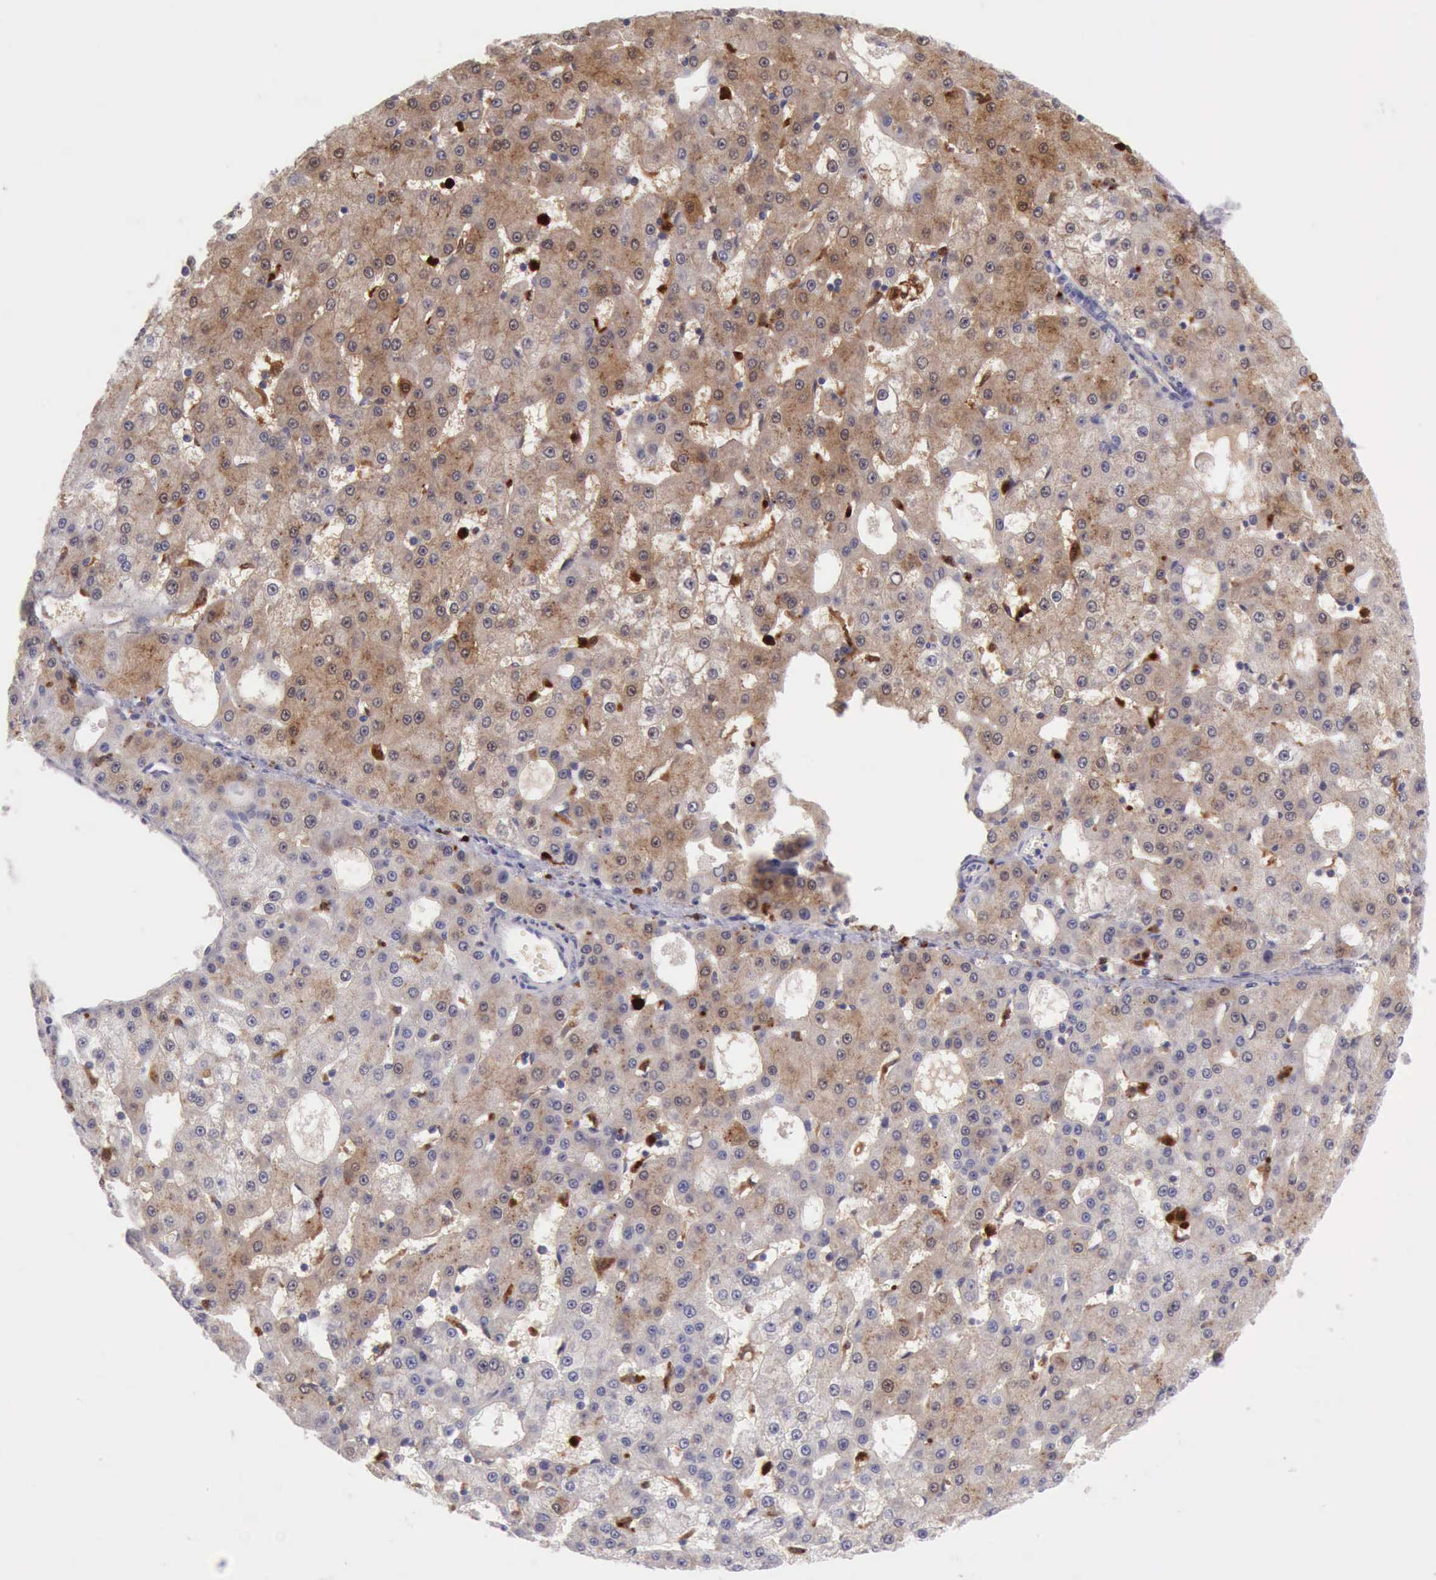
{"staining": {"intensity": "moderate", "quantity": ">75%", "location": "cytoplasmic/membranous"}, "tissue": "liver cancer", "cell_type": "Tumor cells", "image_type": "cancer", "snomed": [{"axis": "morphology", "description": "Carcinoma, Hepatocellular, NOS"}, {"axis": "topography", "description": "Liver"}], "caption": "Human liver cancer (hepatocellular carcinoma) stained for a protein (brown) demonstrates moderate cytoplasmic/membranous positive expression in about >75% of tumor cells.", "gene": "CSTA", "patient": {"sex": "male", "age": 47}}